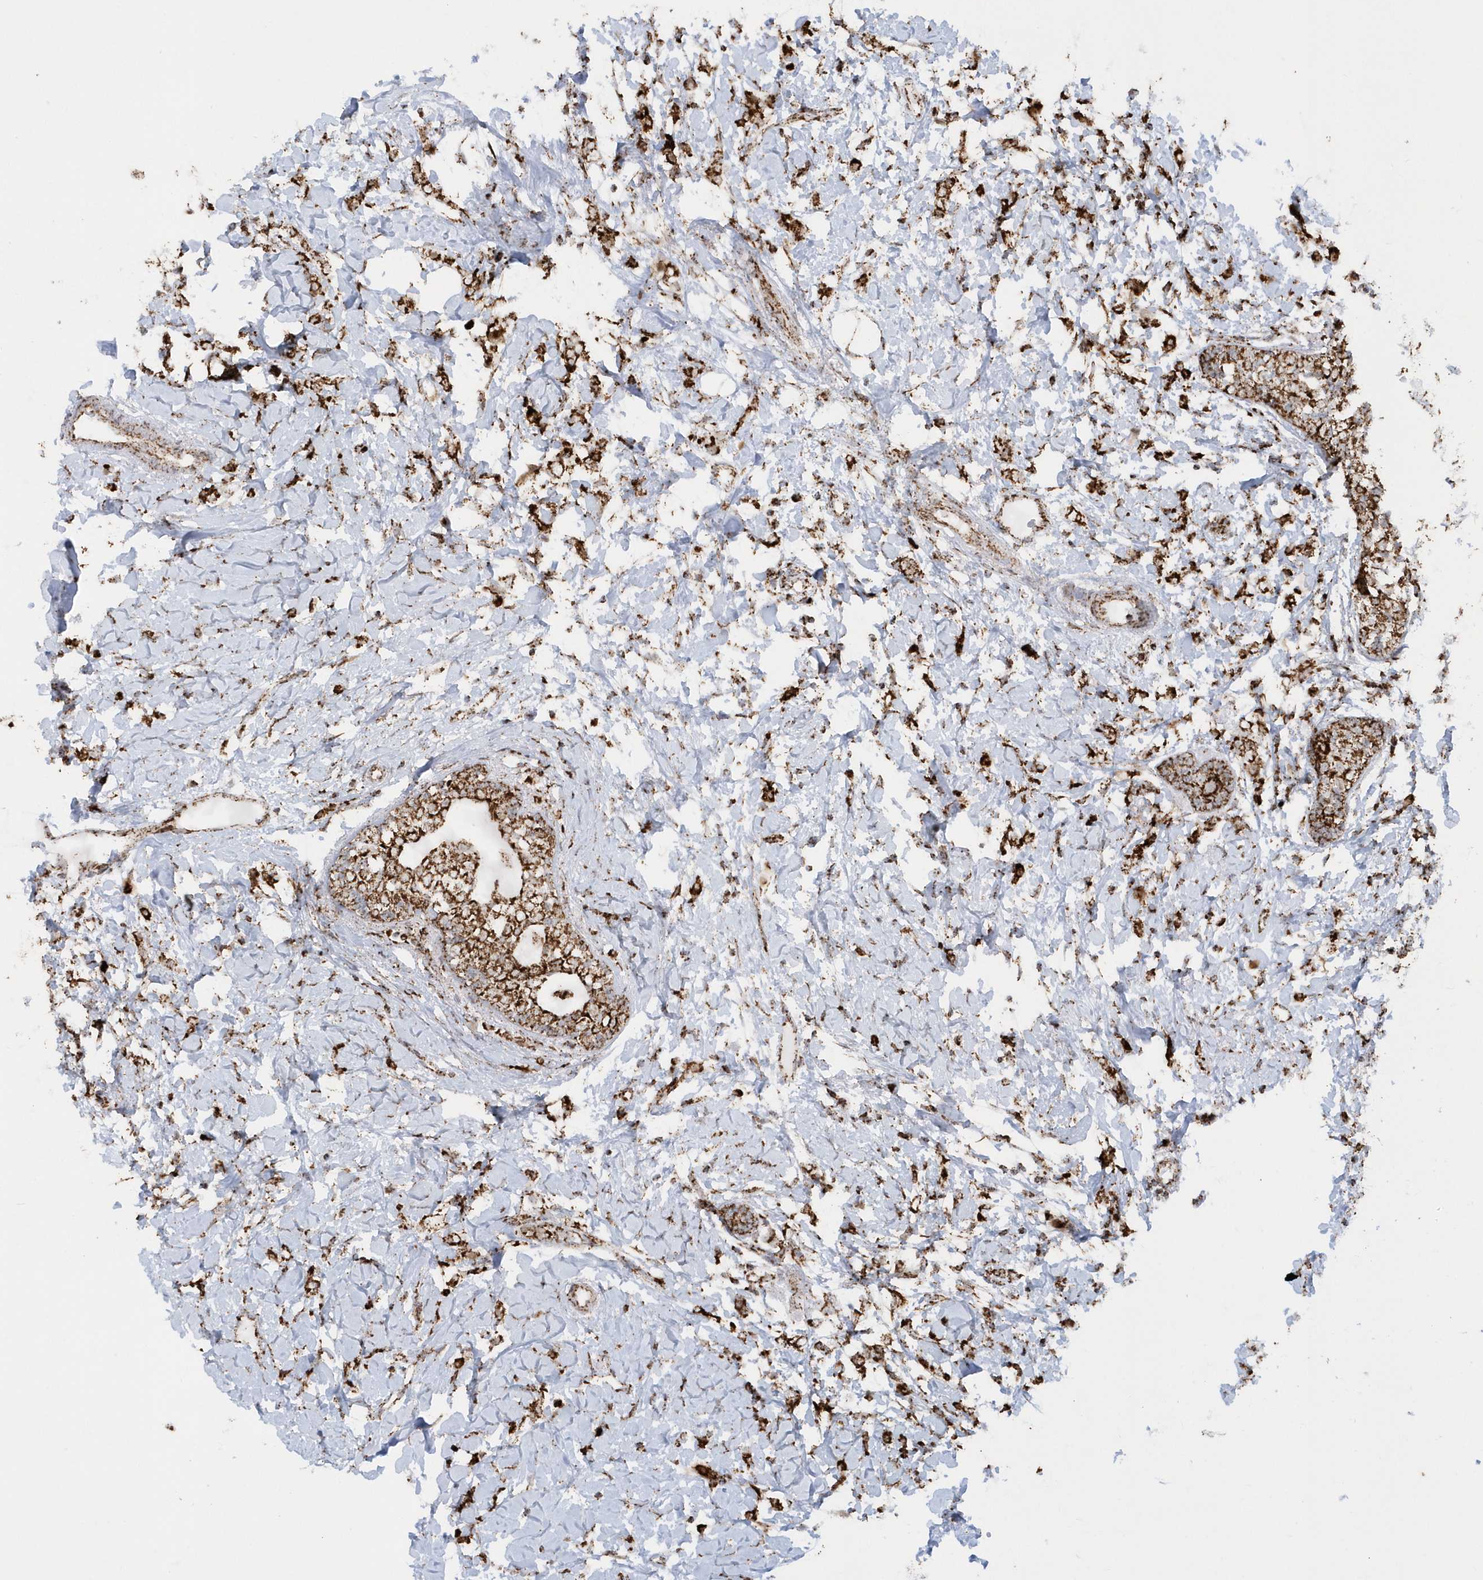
{"staining": {"intensity": "strong", "quantity": ">75%", "location": "cytoplasmic/membranous"}, "tissue": "breast cancer", "cell_type": "Tumor cells", "image_type": "cancer", "snomed": [{"axis": "morphology", "description": "Normal tissue, NOS"}, {"axis": "morphology", "description": "Lobular carcinoma"}, {"axis": "topography", "description": "Breast"}], "caption": "Strong cytoplasmic/membranous expression is identified in approximately >75% of tumor cells in breast lobular carcinoma. The staining was performed using DAB (3,3'-diaminobenzidine) to visualize the protein expression in brown, while the nuclei were stained in blue with hematoxylin (Magnification: 20x).", "gene": "CRY2", "patient": {"sex": "female", "age": 47}}